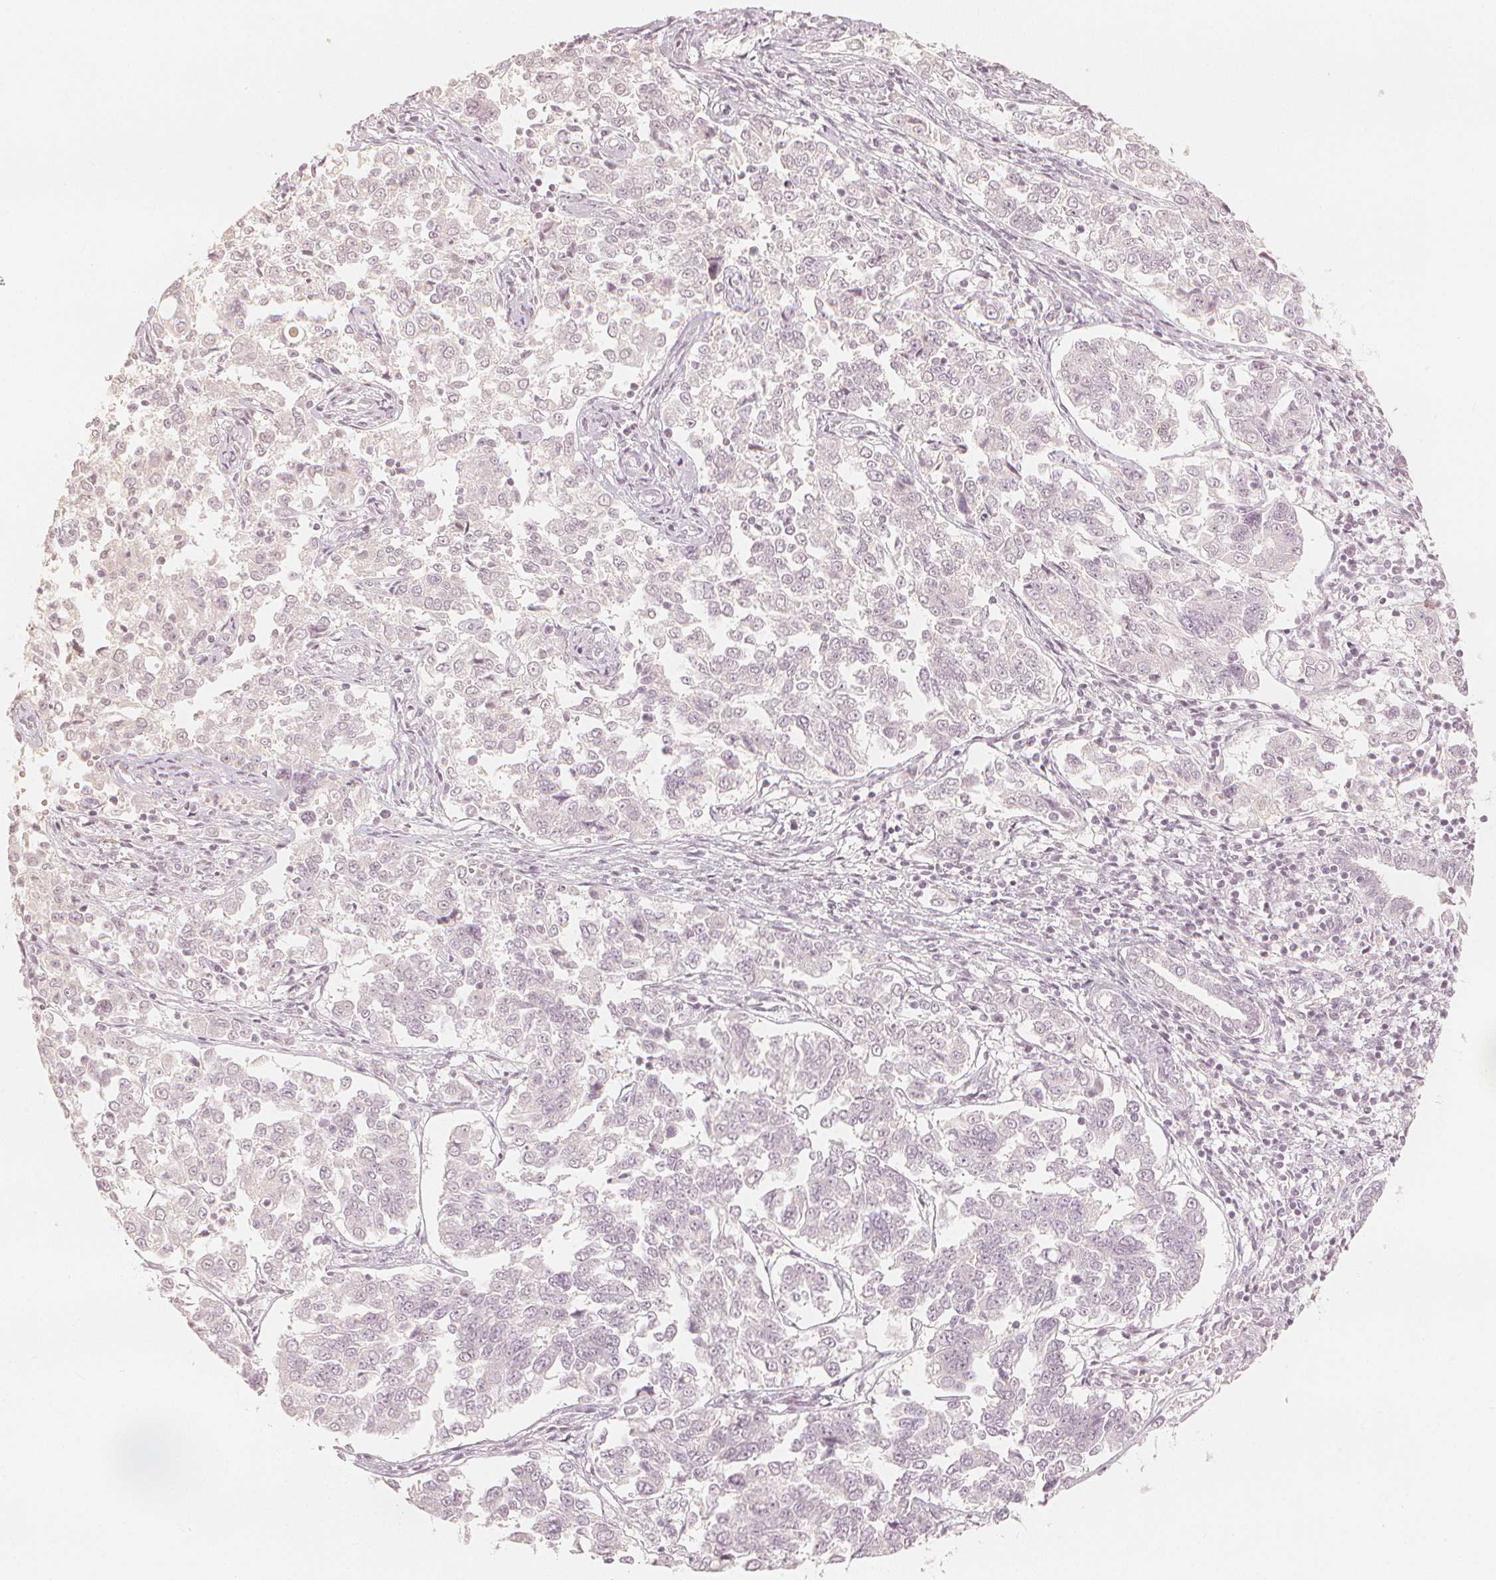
{"staining": {"intensity": "negative", "quantity": "none", "location": "none"}, "tissue": "endometrial cancer", "cell_type": "Tumor cells", "image_type": "cancer", "snomed": [{"axis": "morphology", "description": "Adenocarcinoma, NOS"}, {"axis": "topography", "description": "Endometrium"}], "caption": "High power microscopy histopathology image of an immunohistochemistry image of endometrial adenocarcinoma, revealing no significant expression in tumor cells.", "gene": "CALB1", "patient": {"sex": "female", "age": 43}}